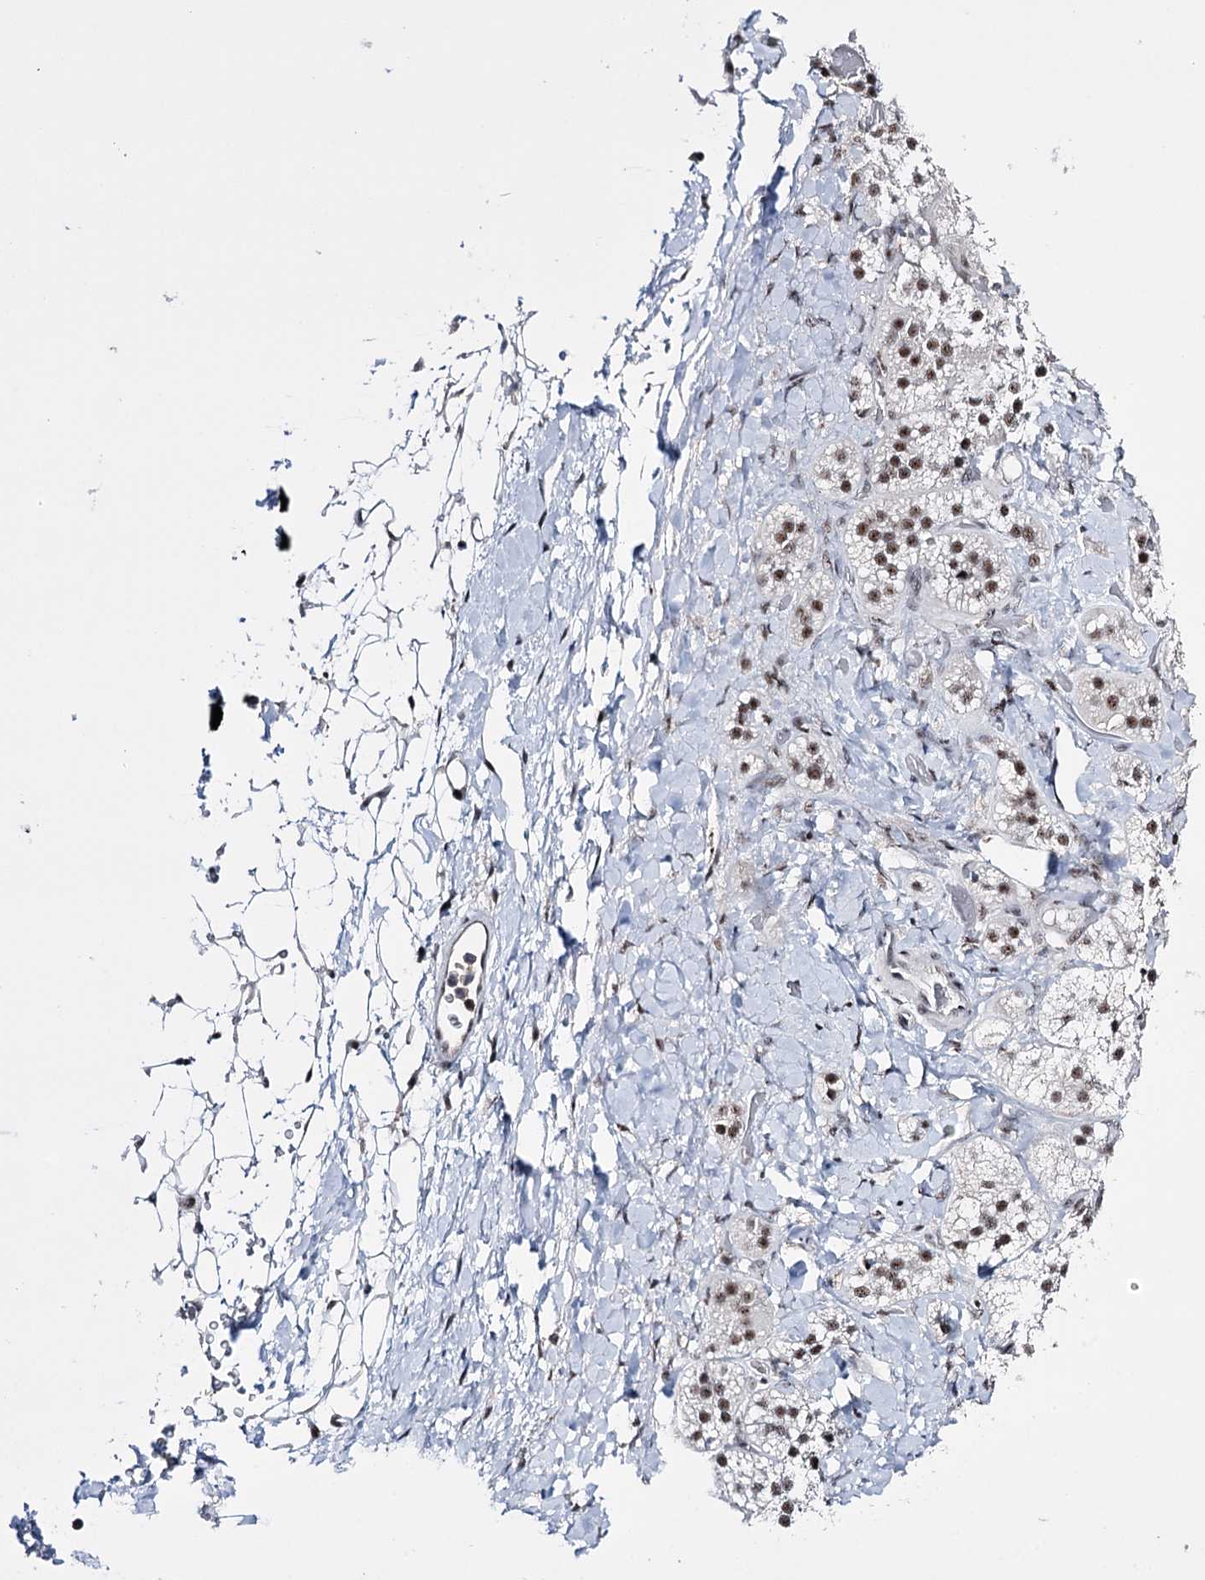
{"staining": {"intensity": "moderate", "quantity": ">75%", "location": "nuclear"}, "tissue": "adrenal gland", "cell_type": "Glandular cells", "image_type": "normal", "snomed": [{"axis": "morphology", "description": "Normal tissue, NOS"}, {"axis": "topography", "description": "Adrenal gland"}], "caption": "Immunohistochemical staining of unremarkable adrenal gland demonstrates moderate nuclear protein expression in about >75% of glandular cells.", "gene": "PRPF40A", "patient": {"sex": "male", "age": 61}}